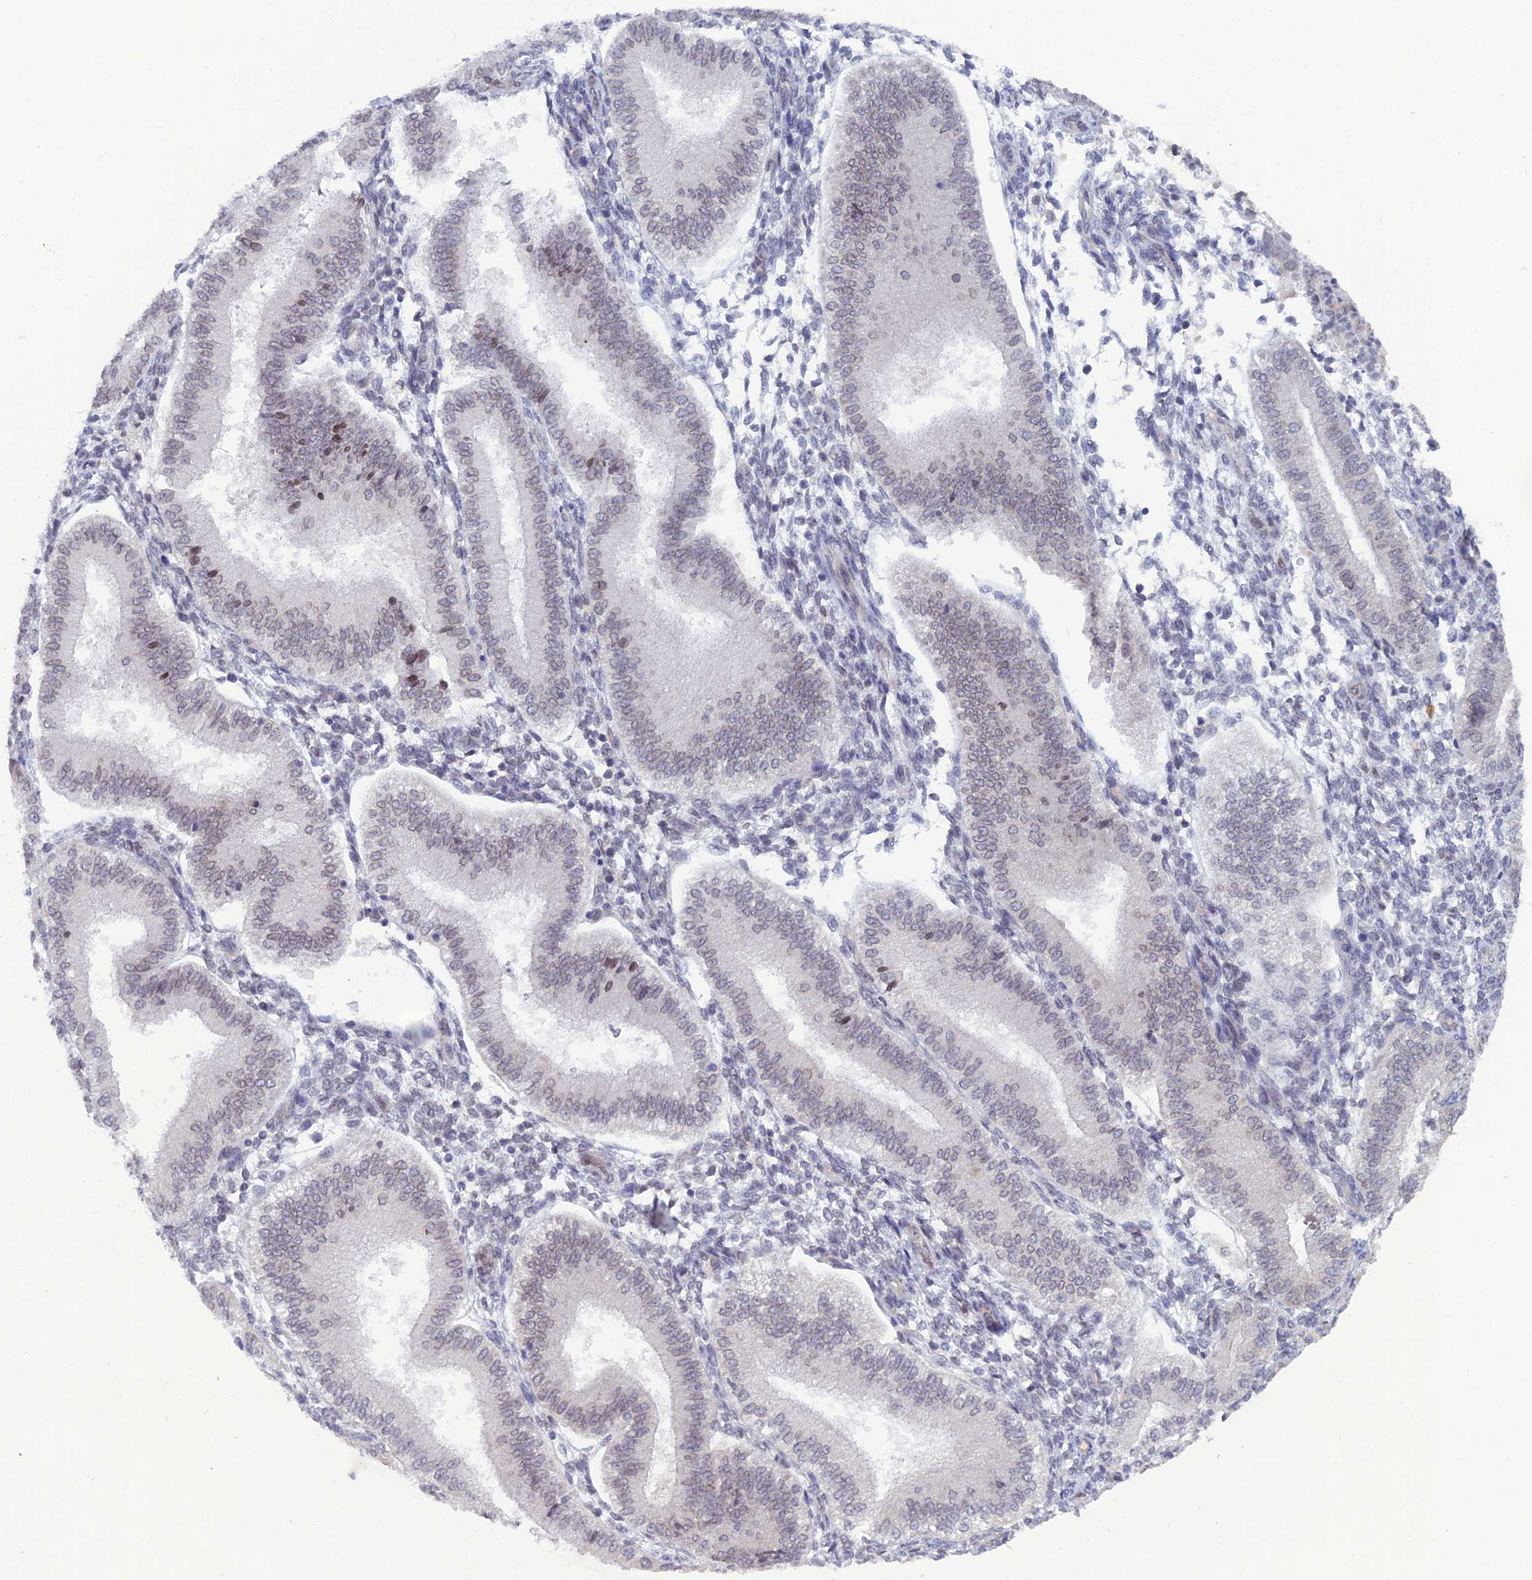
{"staining": {"intensity": "negative", "quantity": "none", "location": "none"}, "tissue": "endometrium", "cell_type": "Cells in endometrial stroma", "image_type": "normal", "snomed": [{"axis": "morphology", "description": "Normal tissue, NOS"}, {"axis": "topography", "description": "Endometrium"}], "caption": "Protein analysis of benign endometrium reveals no significant expression in cells in endometrial stroma. (Brightfield microscopy of DAB IHC at high magnification).", "gene": "WDR46", "patient": {"sex": "female", "age": 39}}